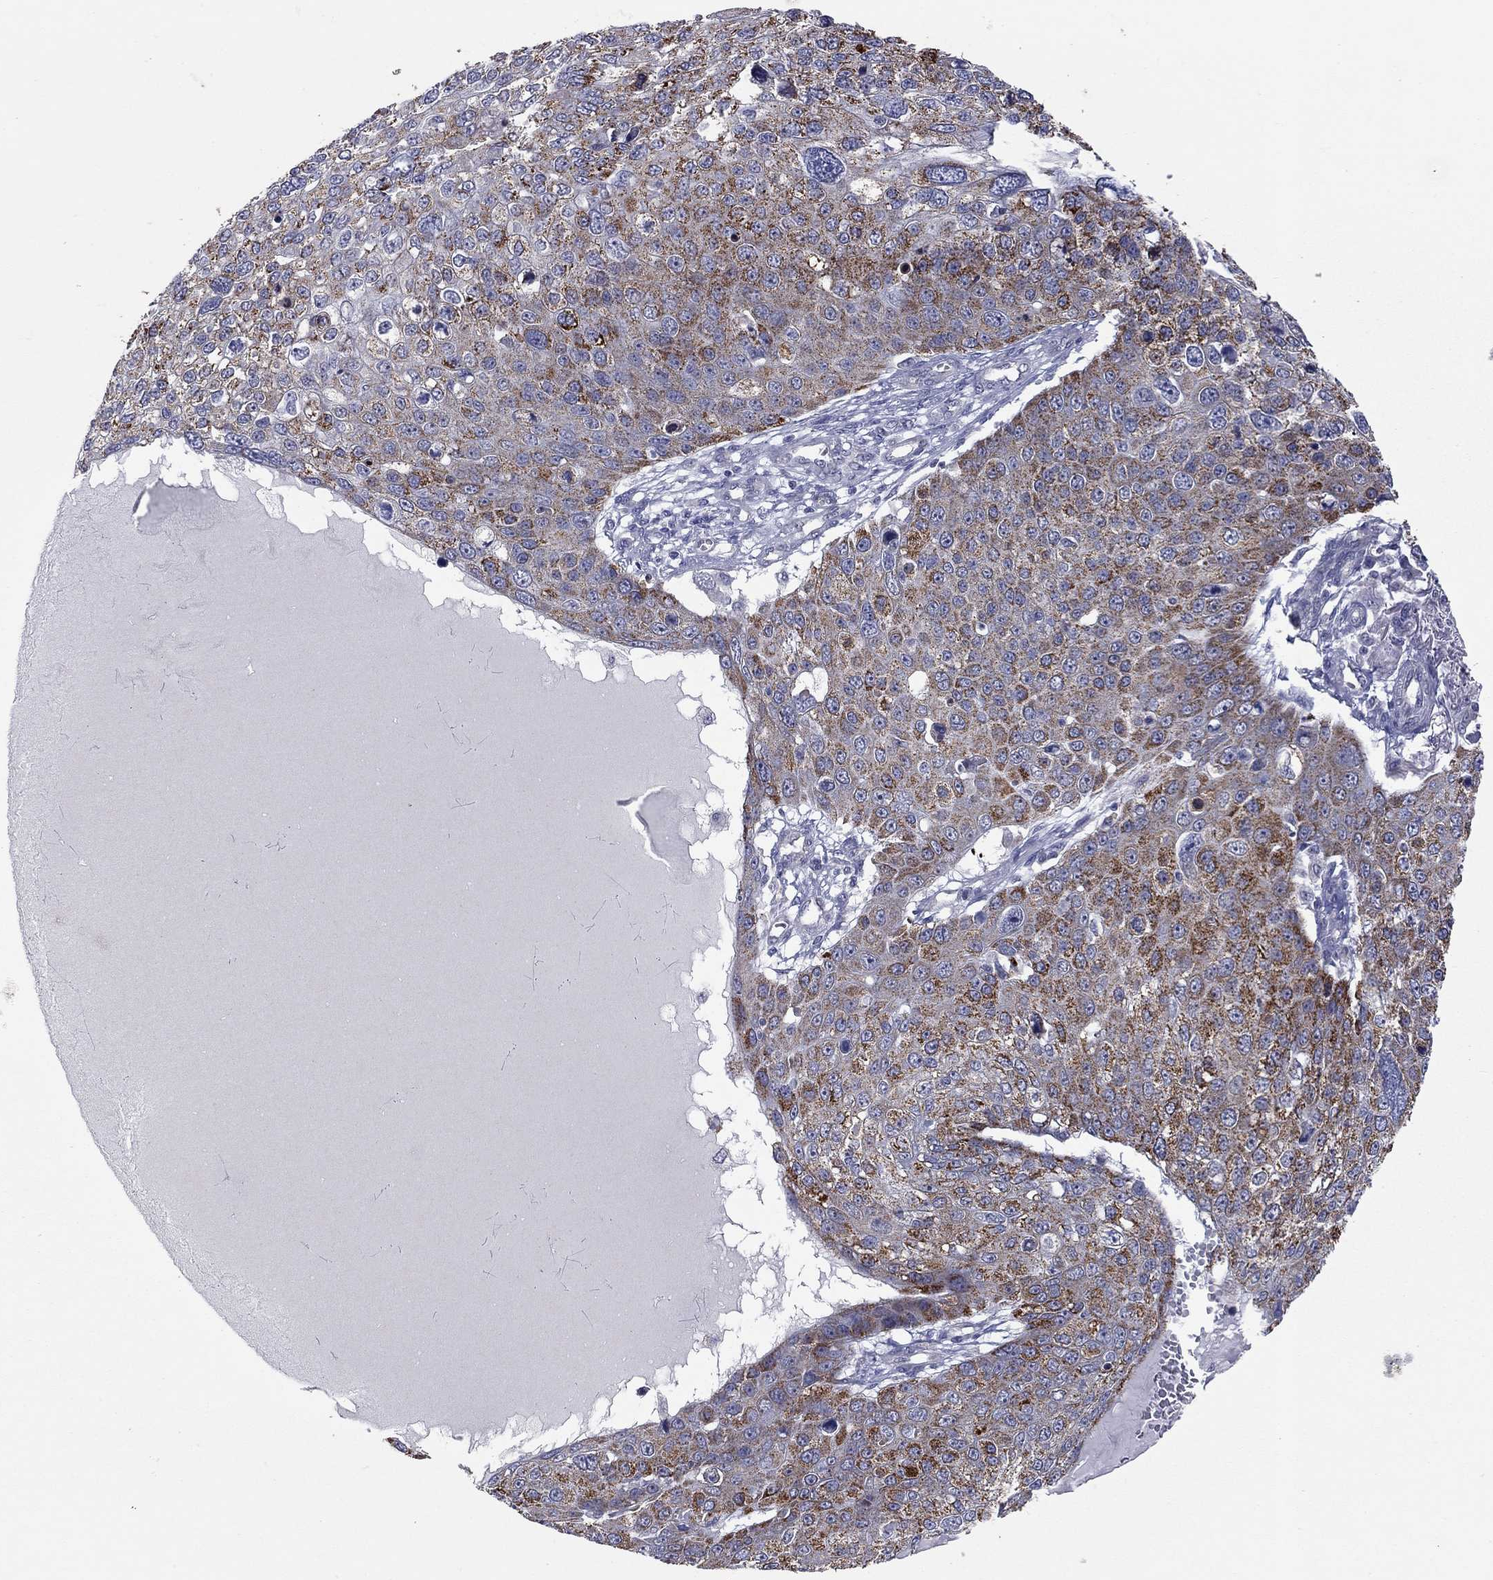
{"staining": {"intensity": "strong", "quantity": ">75%", "location": "cytoplasmic/membranous"}, "tissue": "skin cancer", "cell_type": "Tumor cells", "image_type": "cancer", "snomed": [{"axis": "morphology", "description": "Squamous cell carcinoma, NOS"}, {"axis": "topography", "description": "Skin"}], "caption": "An immunohistochemistry (IHC) micrograph of neoplastic tissue is shown. Protein staining in brown highlights strong cytoplasmic/membranous positivity in skin cancer within tumor cells.", "gene": "SHOC2", "patient": {"sex": "male", "age": 71}}